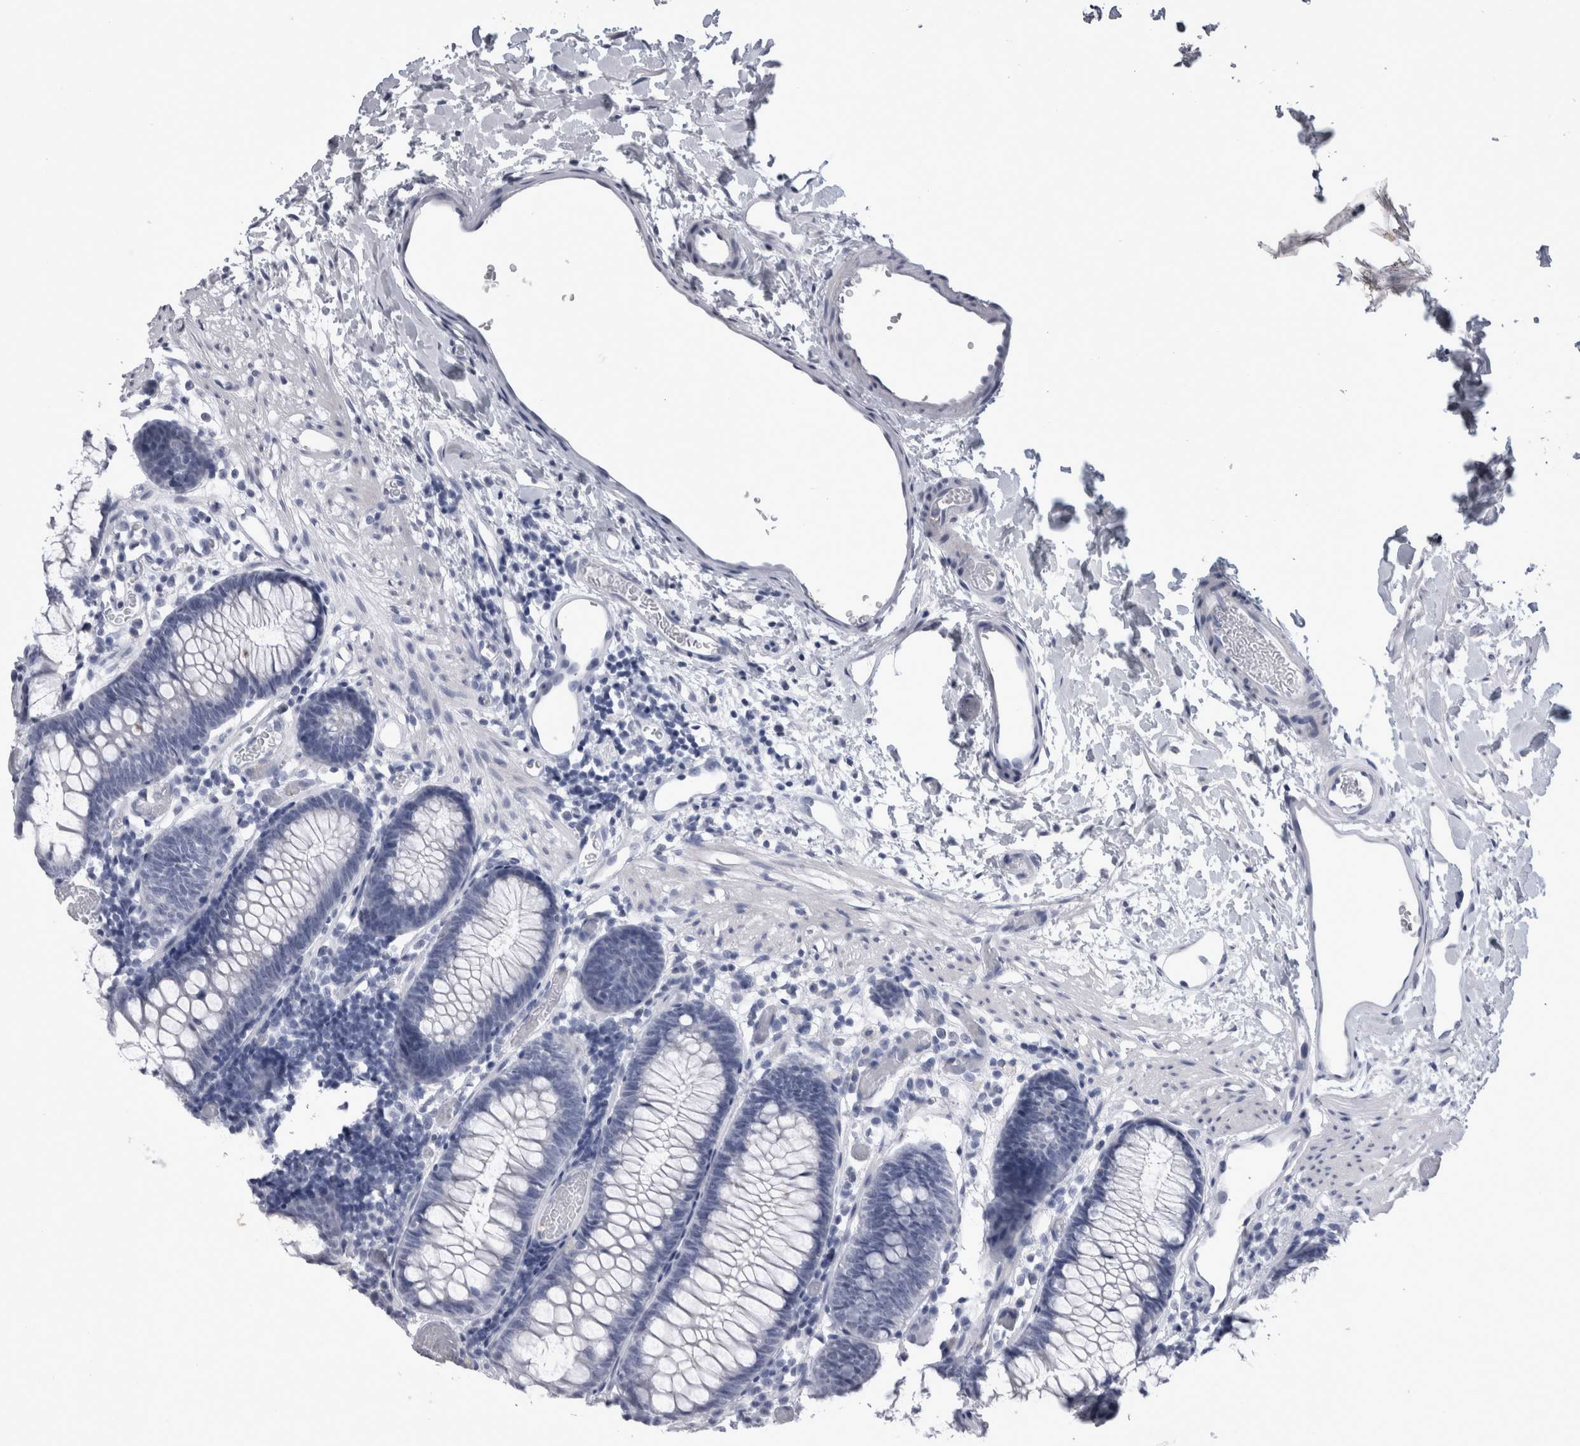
{"staining": {"intensity": "negative", "quantity": "none", "location": "none"}, "tissue": "colon", "cell_type": "Endothelial cells", "image_type": "normal", "snomed": [{"axis": "morphology", "description": "Normal tissue, NOS"}, {"axis": "topography", "description": "Colon"}], "caption": "Colon was stained to show a protein in brown. There is no significant positivity in endothelial cells. (DAB (3,3'-diaminobenzidine) immunohistochemistry (IHC), high magnification).", "gene": "ALDH8A1", "patient": {"sex": "male", "age": 14}}